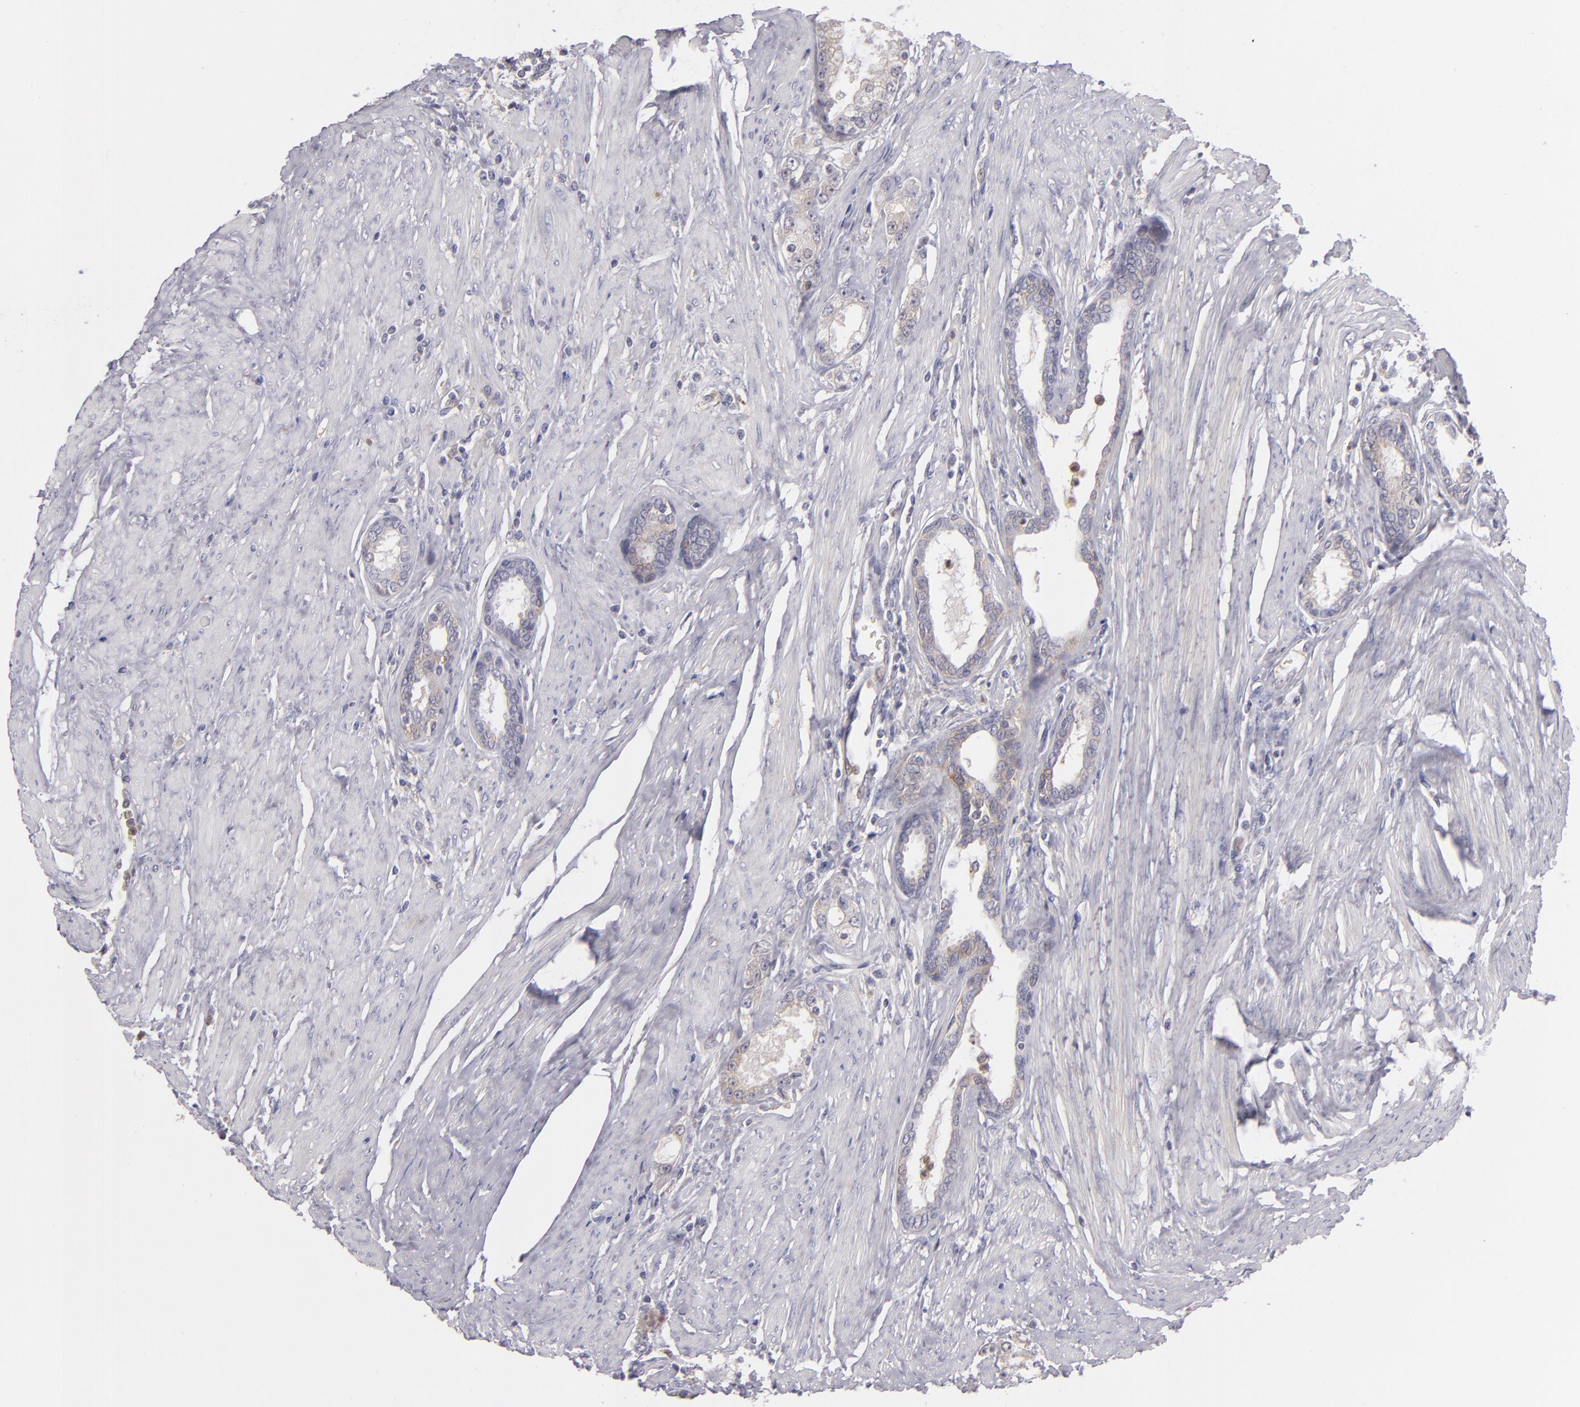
{"staining": {"intensity": "weak", "quantity": ">75%", "location": "cytoplasmic/membranous"}, "tissue": "prostate cancer", "cell_type": "Tumor cells", "image_type": "cancer", "snomed": [{"axis": "morphology", "description": "Adenocarcinoma, Medium grade"}, {"axis": "topography", "description": "Prostate"}], "caption": "A micrograph of adenocarcinoma (medium-grade) (prostate) stained for a protein displays weak cytoplasmic/membranous brown staining in tumor cells.", "gene": "MMP10", "patient": {"sex": "male", "age": 72}}